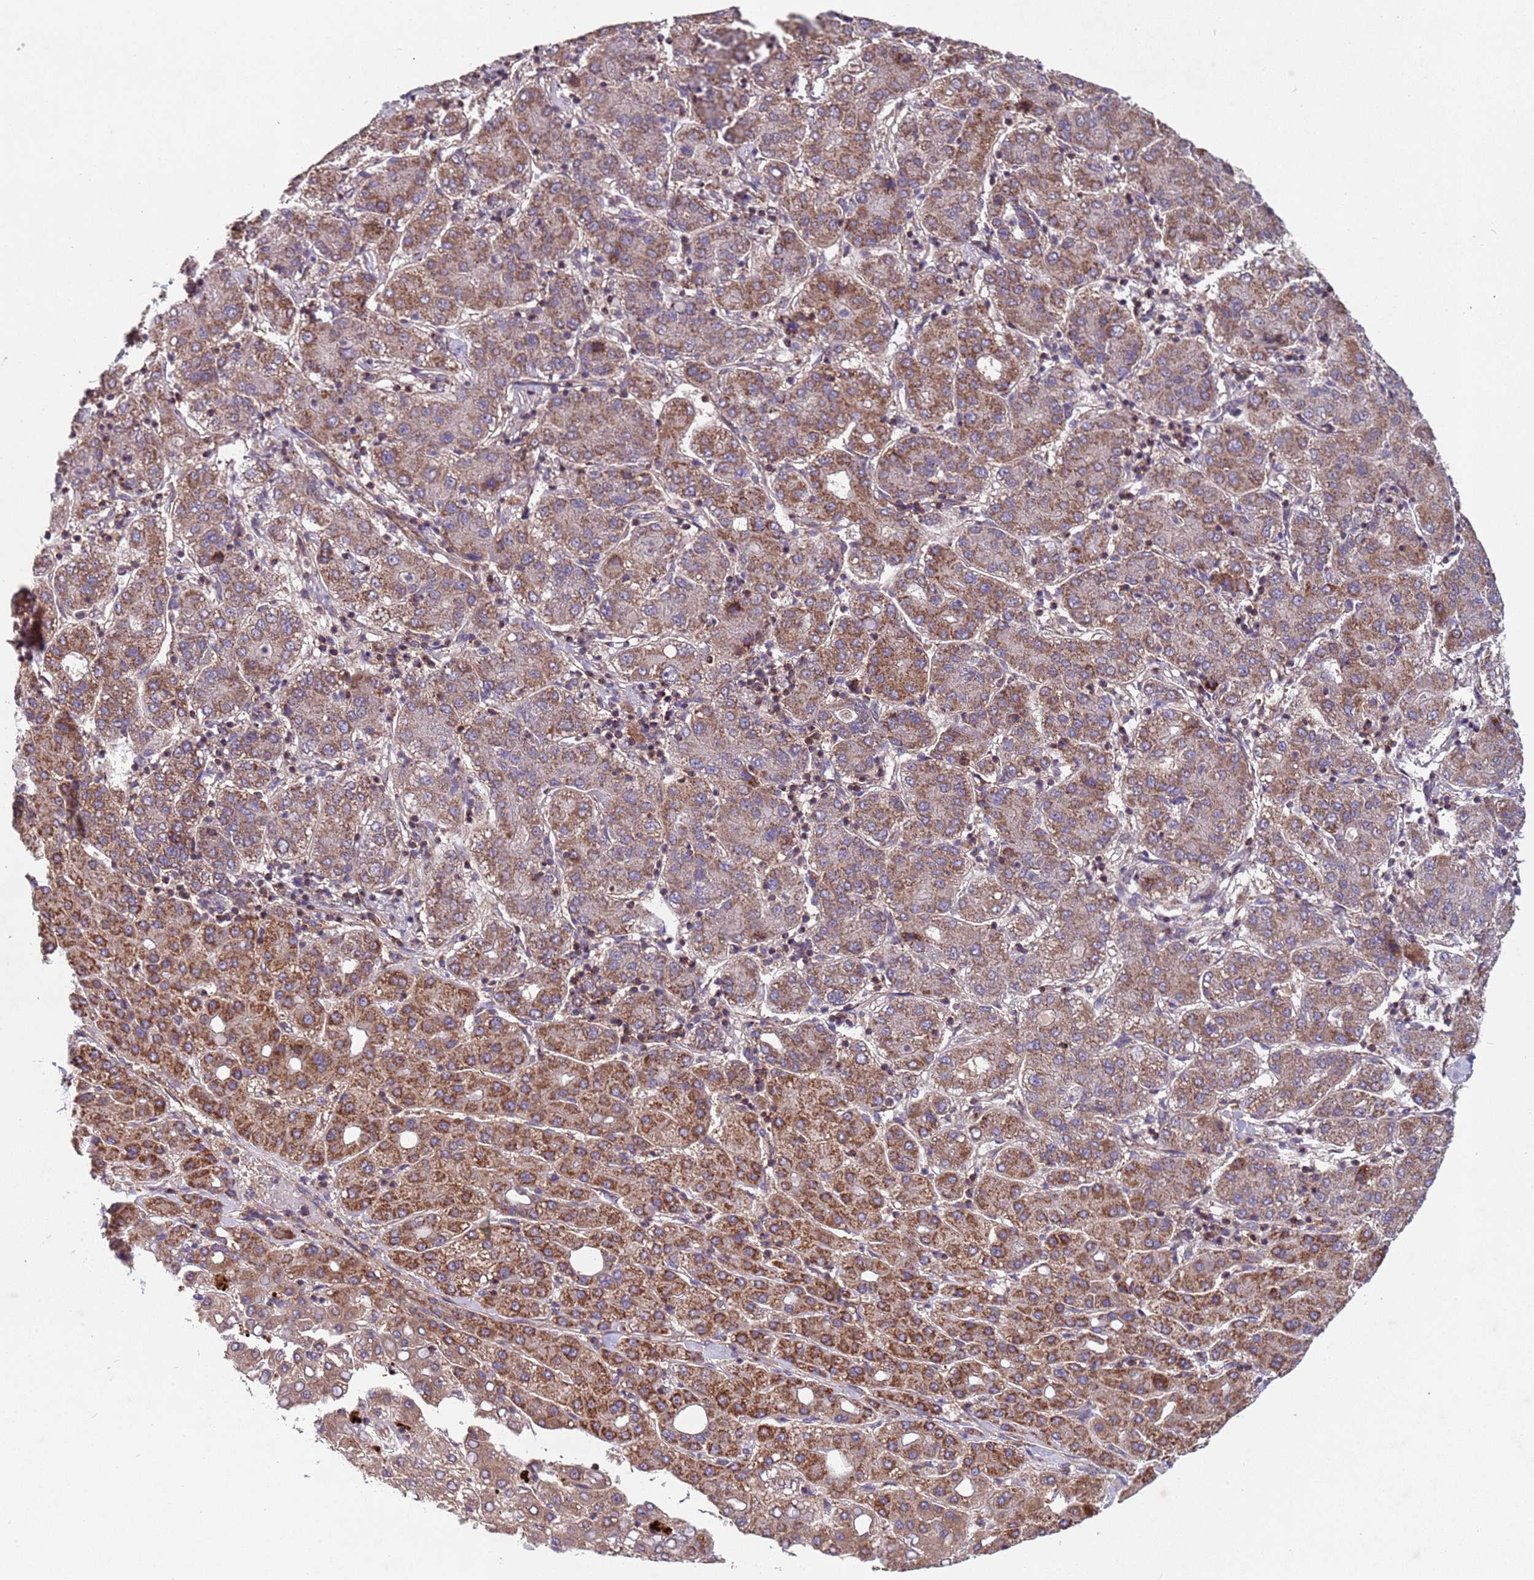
{"staining": {"intensity": "moderate", "quantity": ">75%", "location": "cytoplasmic/membranous"}, "tissue": "liver cancer", "cell_type": "Tumor cells", "image_type": "cancer", "snomed": [{"axis": "morphology", "description": "Carcinoma, Hepatocellular, NOS"}, {"axis": "topography", "description": "Liver"}], "caption": "Moderate cytoplasmic/membranous staining is present in about >75% of tumor cells in liver cancer (hepatocellular carcinoma).", "gene": "ACAD8", "patient": {"sex": "male", "age": 65}}